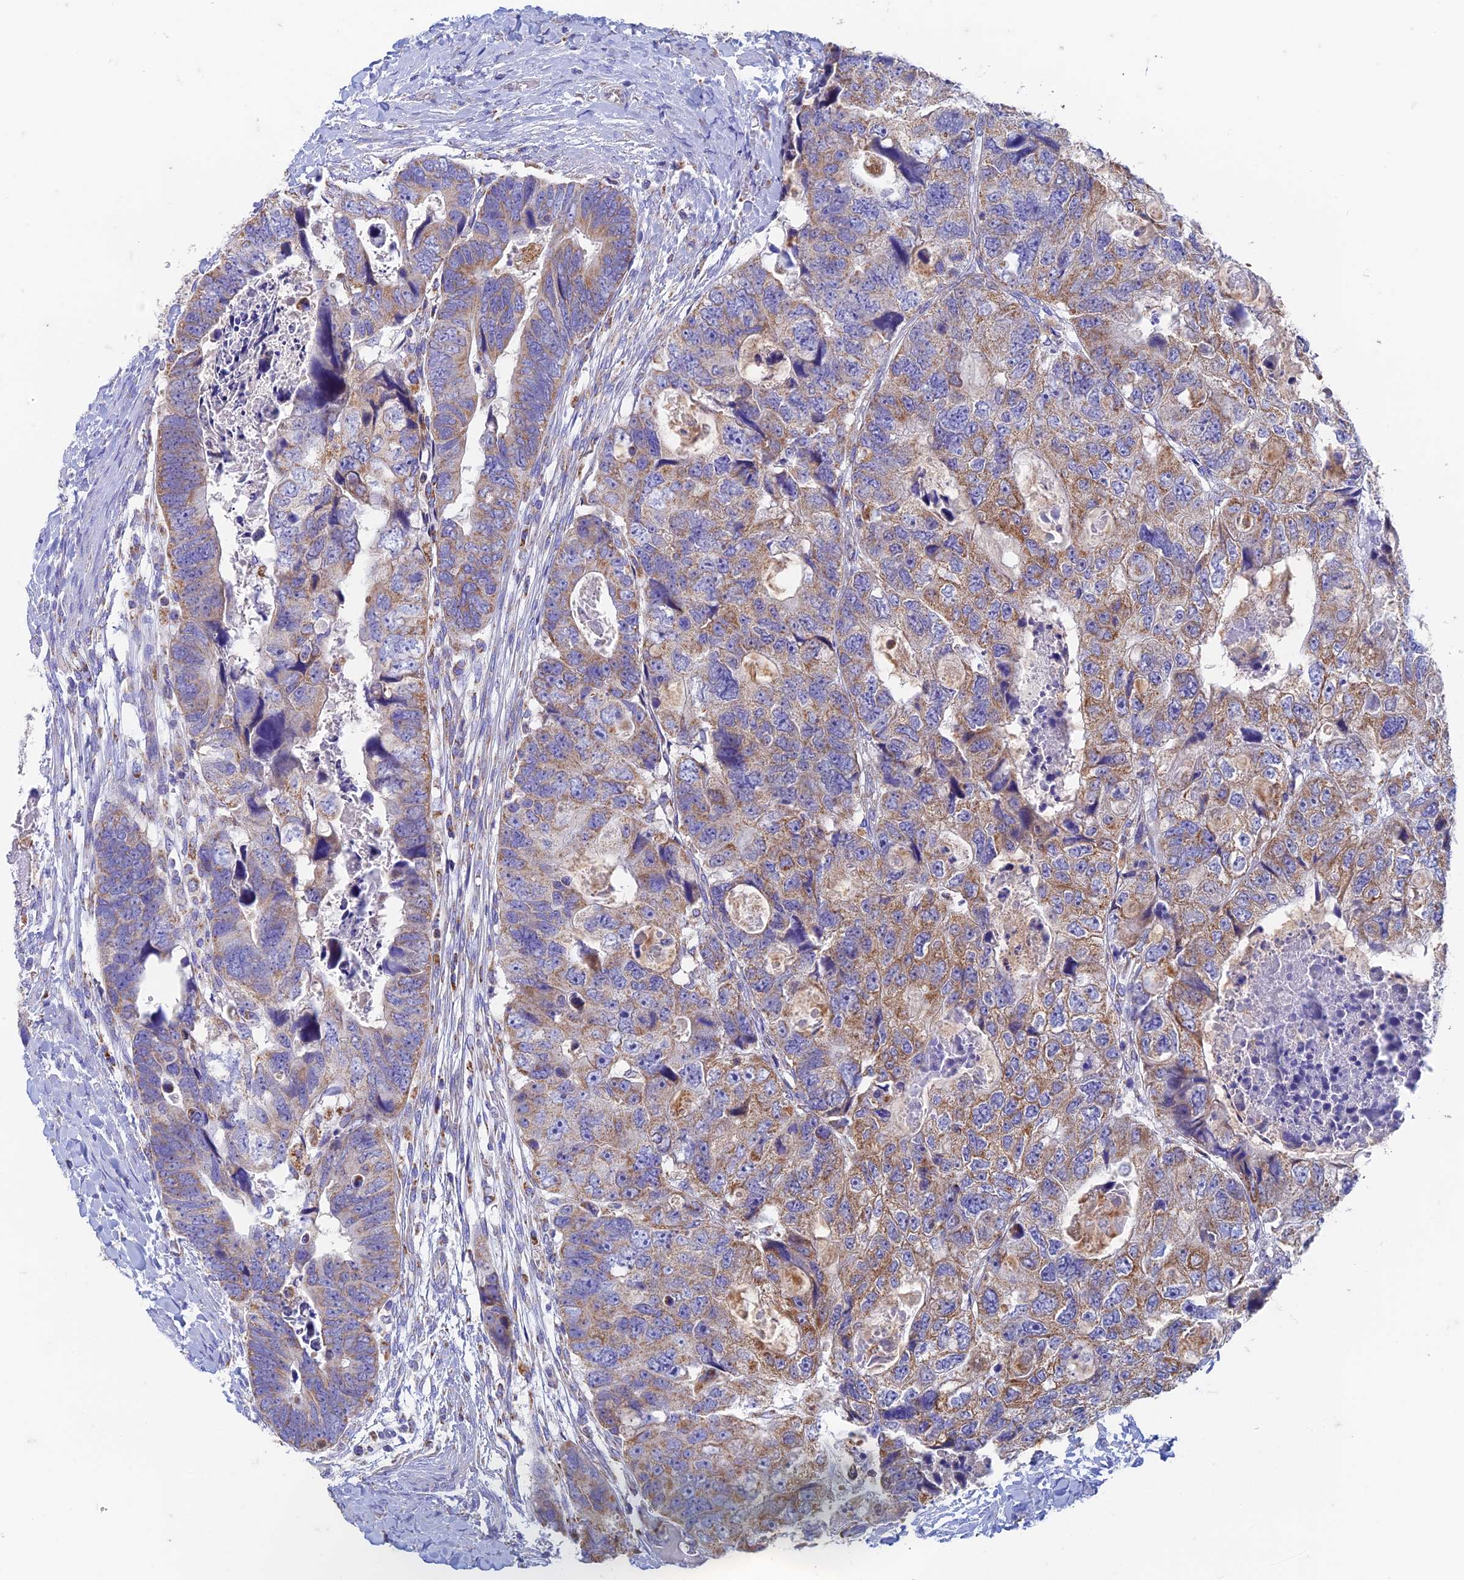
{"staining": {"intensity": "moderate", "quantity": ">75%", "location": "cytoplasmic/membranous"}, "tissue": "colorectal cancer", "cell_type": "Tumor cells", "image_type": "cancer", "snomed": [{"axis": "morphology", "description": "Adenocarcinoma, NOS"}, {"axis": "topography", "description": "Rectum"}], "caption": "Immunohistochemistry (IHC) (DAB) staining of colorectal cancer reveals moderate cytoplasmic/membranous protein staining in about >75% of tumor cells.", "gene": "ZNF181", "patient": {"sex": "male", "age": 59}}